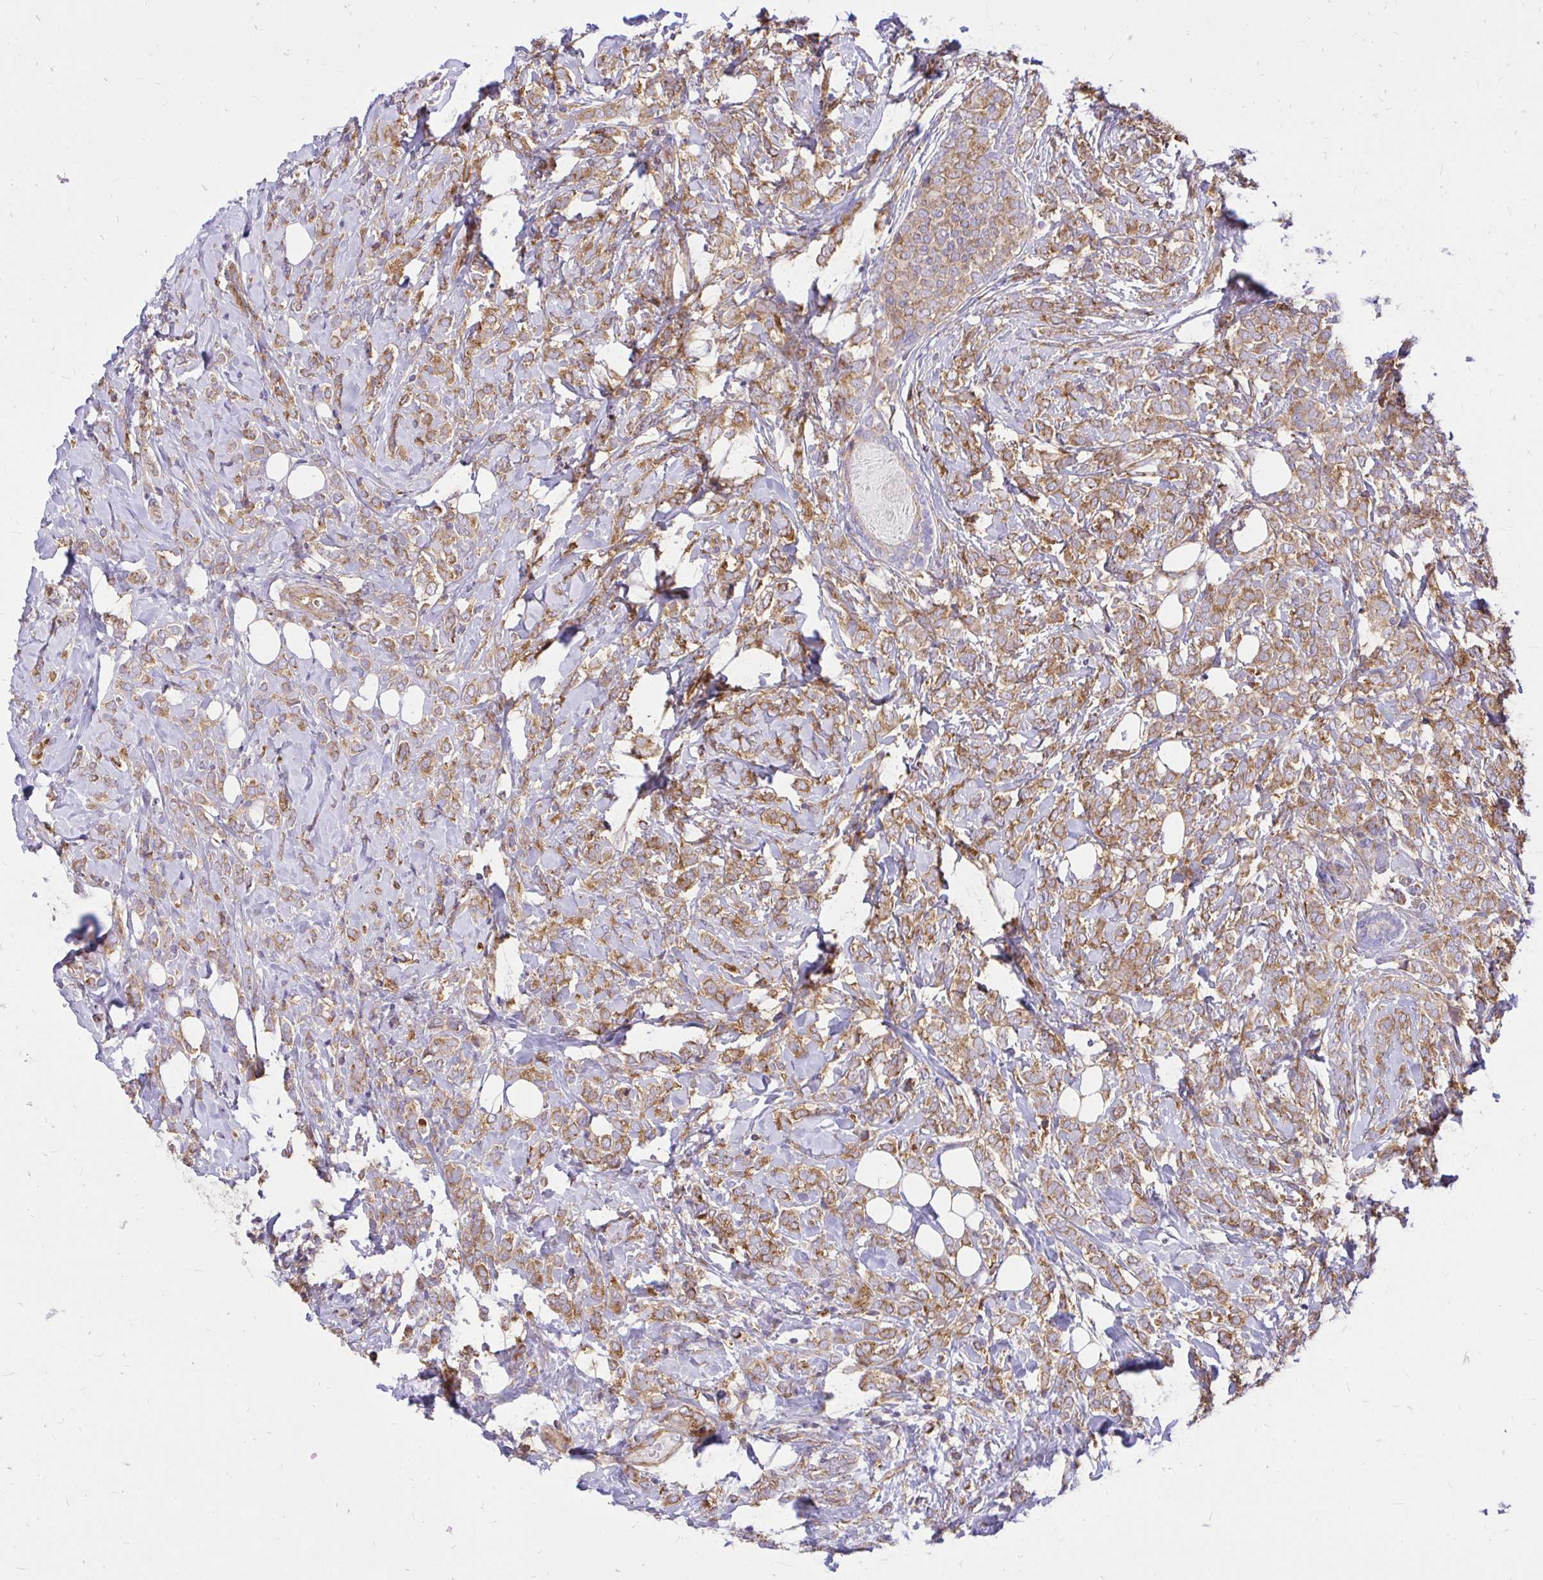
{"staining": {"intensity": "moderate", "quantity": ">75%", "location": "cytoplasmic/membranous"}, "tissue": "breast cancer", "cell_type": "Tumor cells", "image_type": "cancer", "snomed": [{"axis": "morphology", "description": "Lobular carcinoma"}, {"axis": "topography", "description": "Breast"}], "caption": "Tumor cells show medium levels of moderate cytoplasmic/membranous positivity in about >75% of cells in breast cancer (lobular carcinoma). The protein is shown in brown color, while the nuclei are stained blue.", "gene": "ABCB10", "patient": {"sex": "female", "age": 49}}